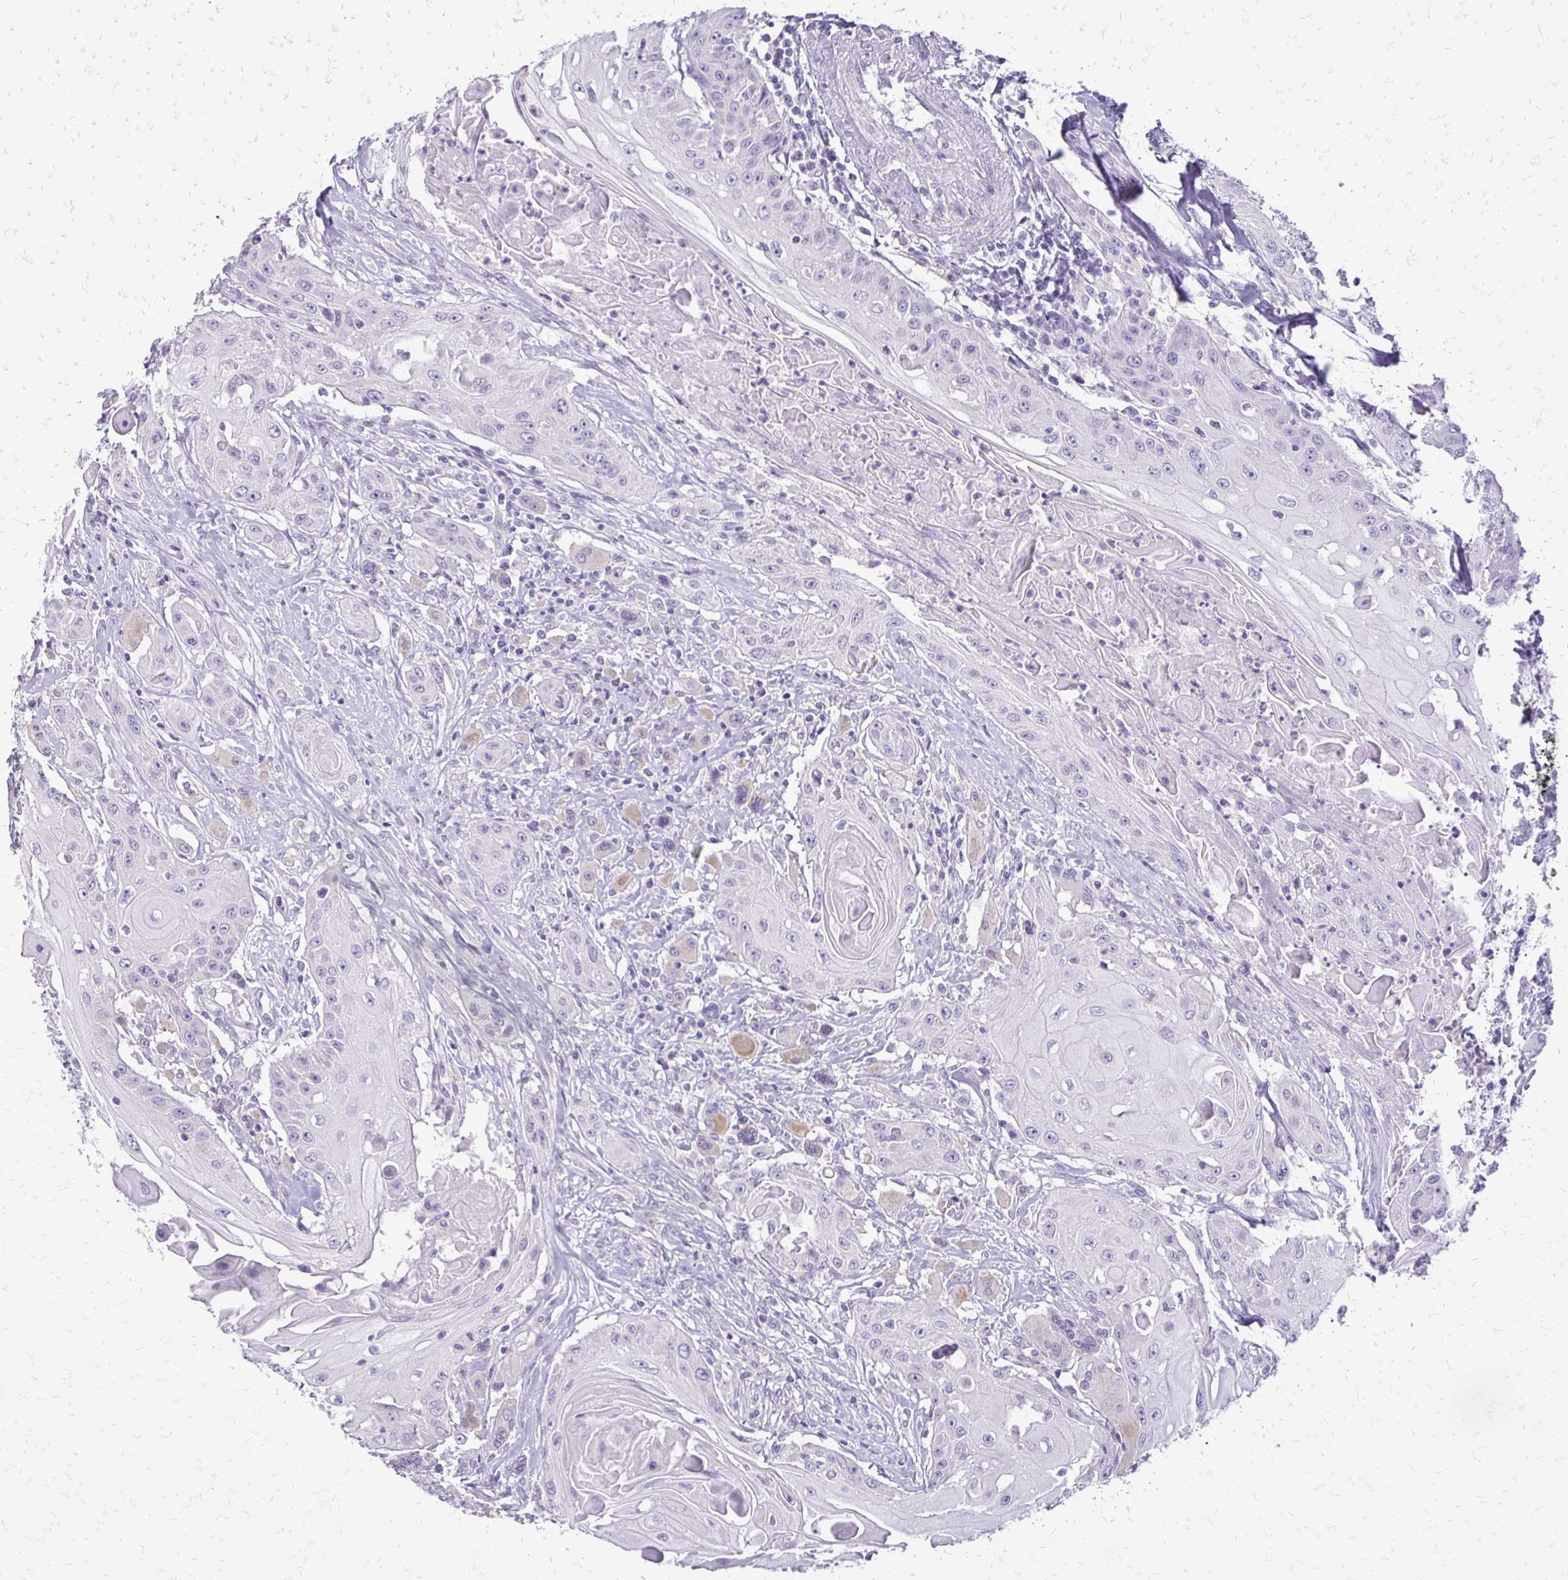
{"staining": {"intensity": "negative", "quantity": "none", "location": "none"}, "tissue": "head and neck cancer", "cell_type": "Tumor cells", "image_type": "cancer", "snomed": [{"axis": "morphology", "description": "Squamous cell carcinoma, NOS"}, {"axis": "topography", "description": "Oral tissue"}, {"axis": "topography", "description": "Head-Neck"}, {"axis": "topography", "description": "Neck, NOS"}], "caption": "DAB immunohistochemical staining of head and neck squamous cell carcinoma exhibits no significant expression in tumor cells.", "gene": "ALPG", "patient": {"sex": "female", "age": 55}}